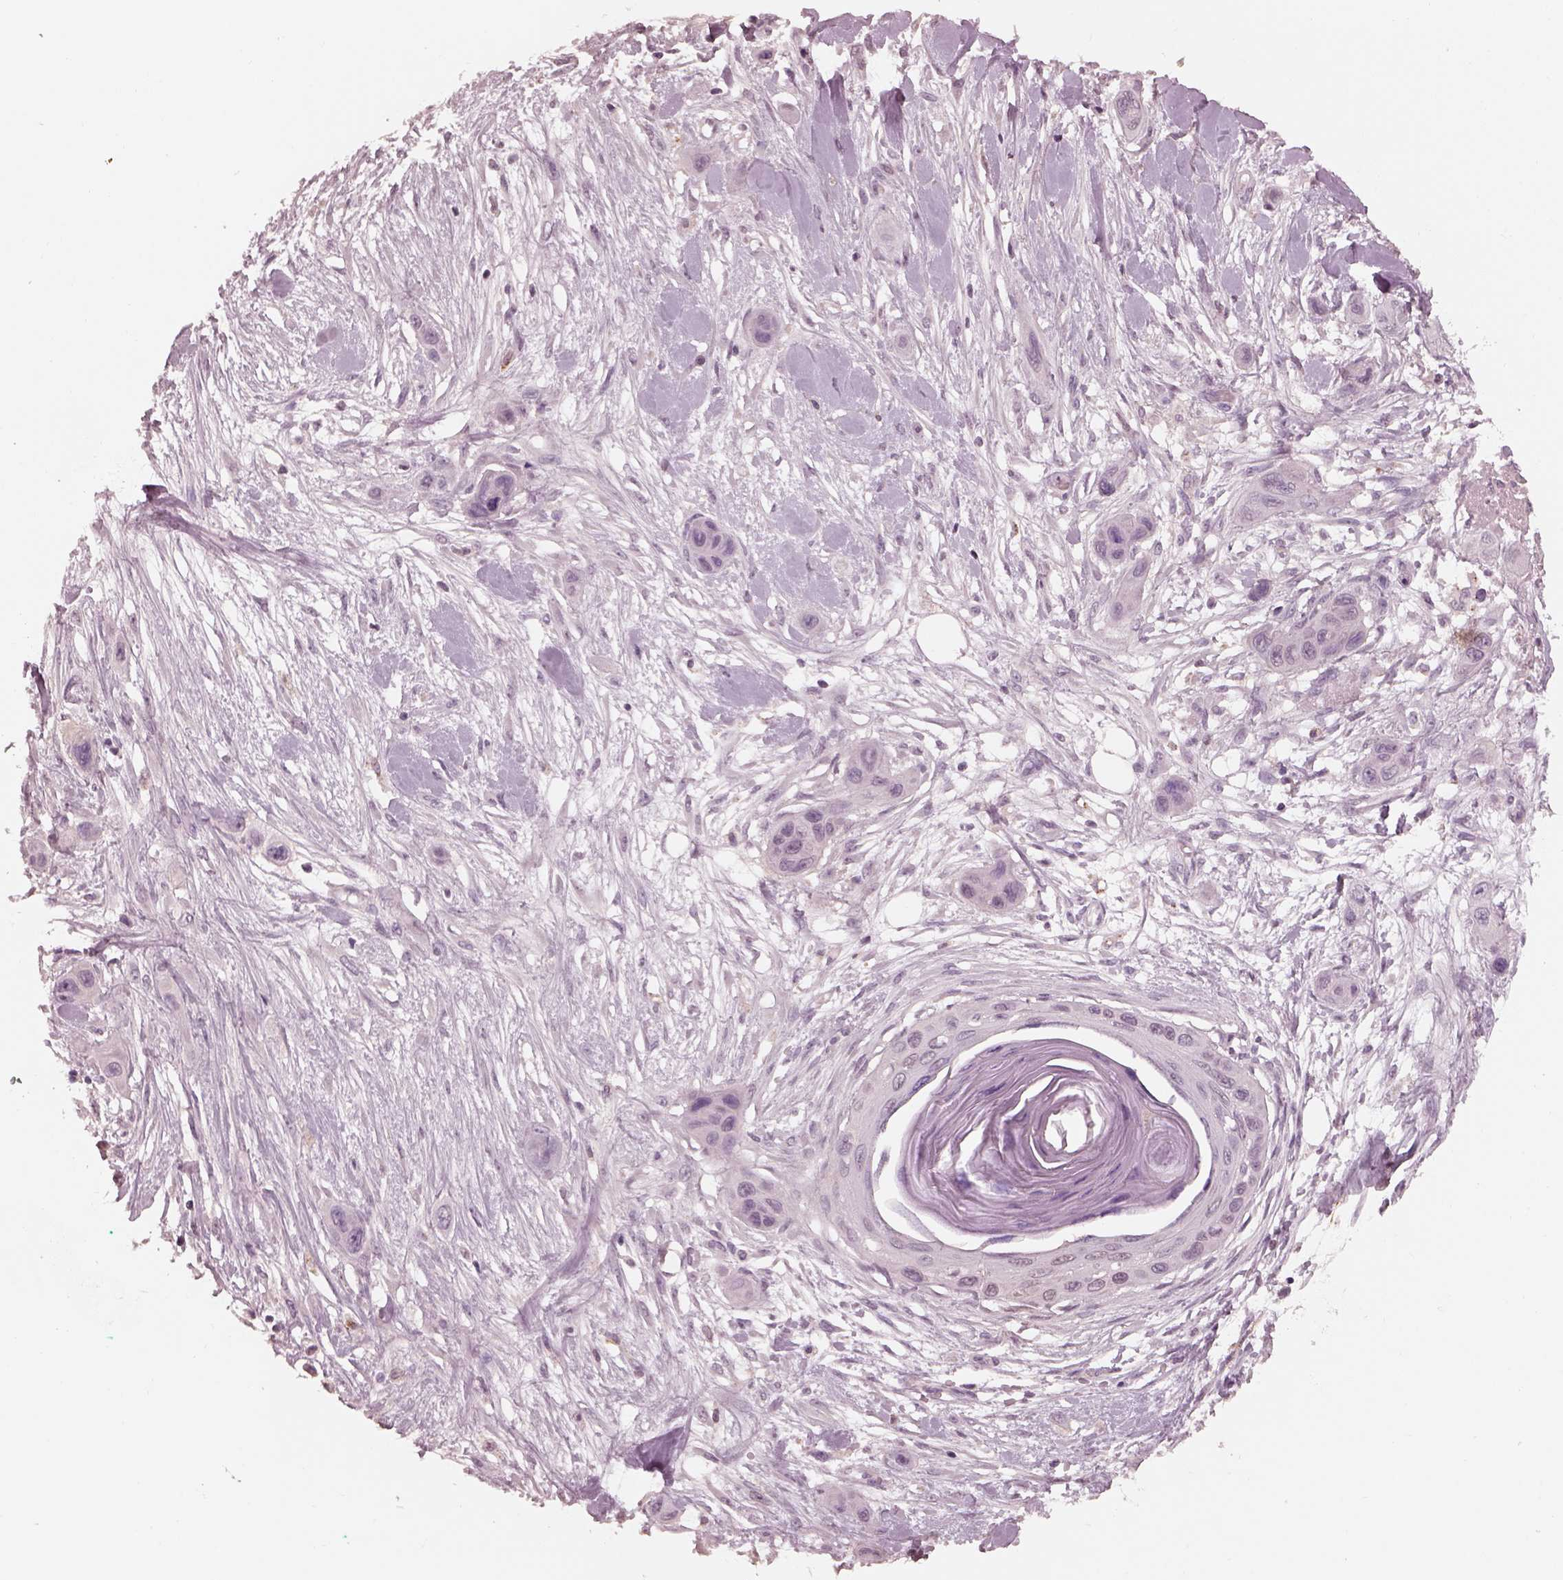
{"staining": {"intensity": "negative", "quantity": "none", "location": "none"}, "tissue": "skin cancer", "cell_type": "Tumor cells", "image_type": "cancer", "snomed": [{"axis": "morphology", "description": "Squamous cell carcinoma, NOS"}, {"axis": "topography", "description": "Skin"}], "caption": "This is a micrograph of immunohistochemistry staining of skin squamous cell carcinoma, which shows no positivity in tumor cells. (Immunohistochemistry, brightfield microscopy, high magnification).", "gene": "TSKS", "patient": {"sex": "male", "age": 79}}